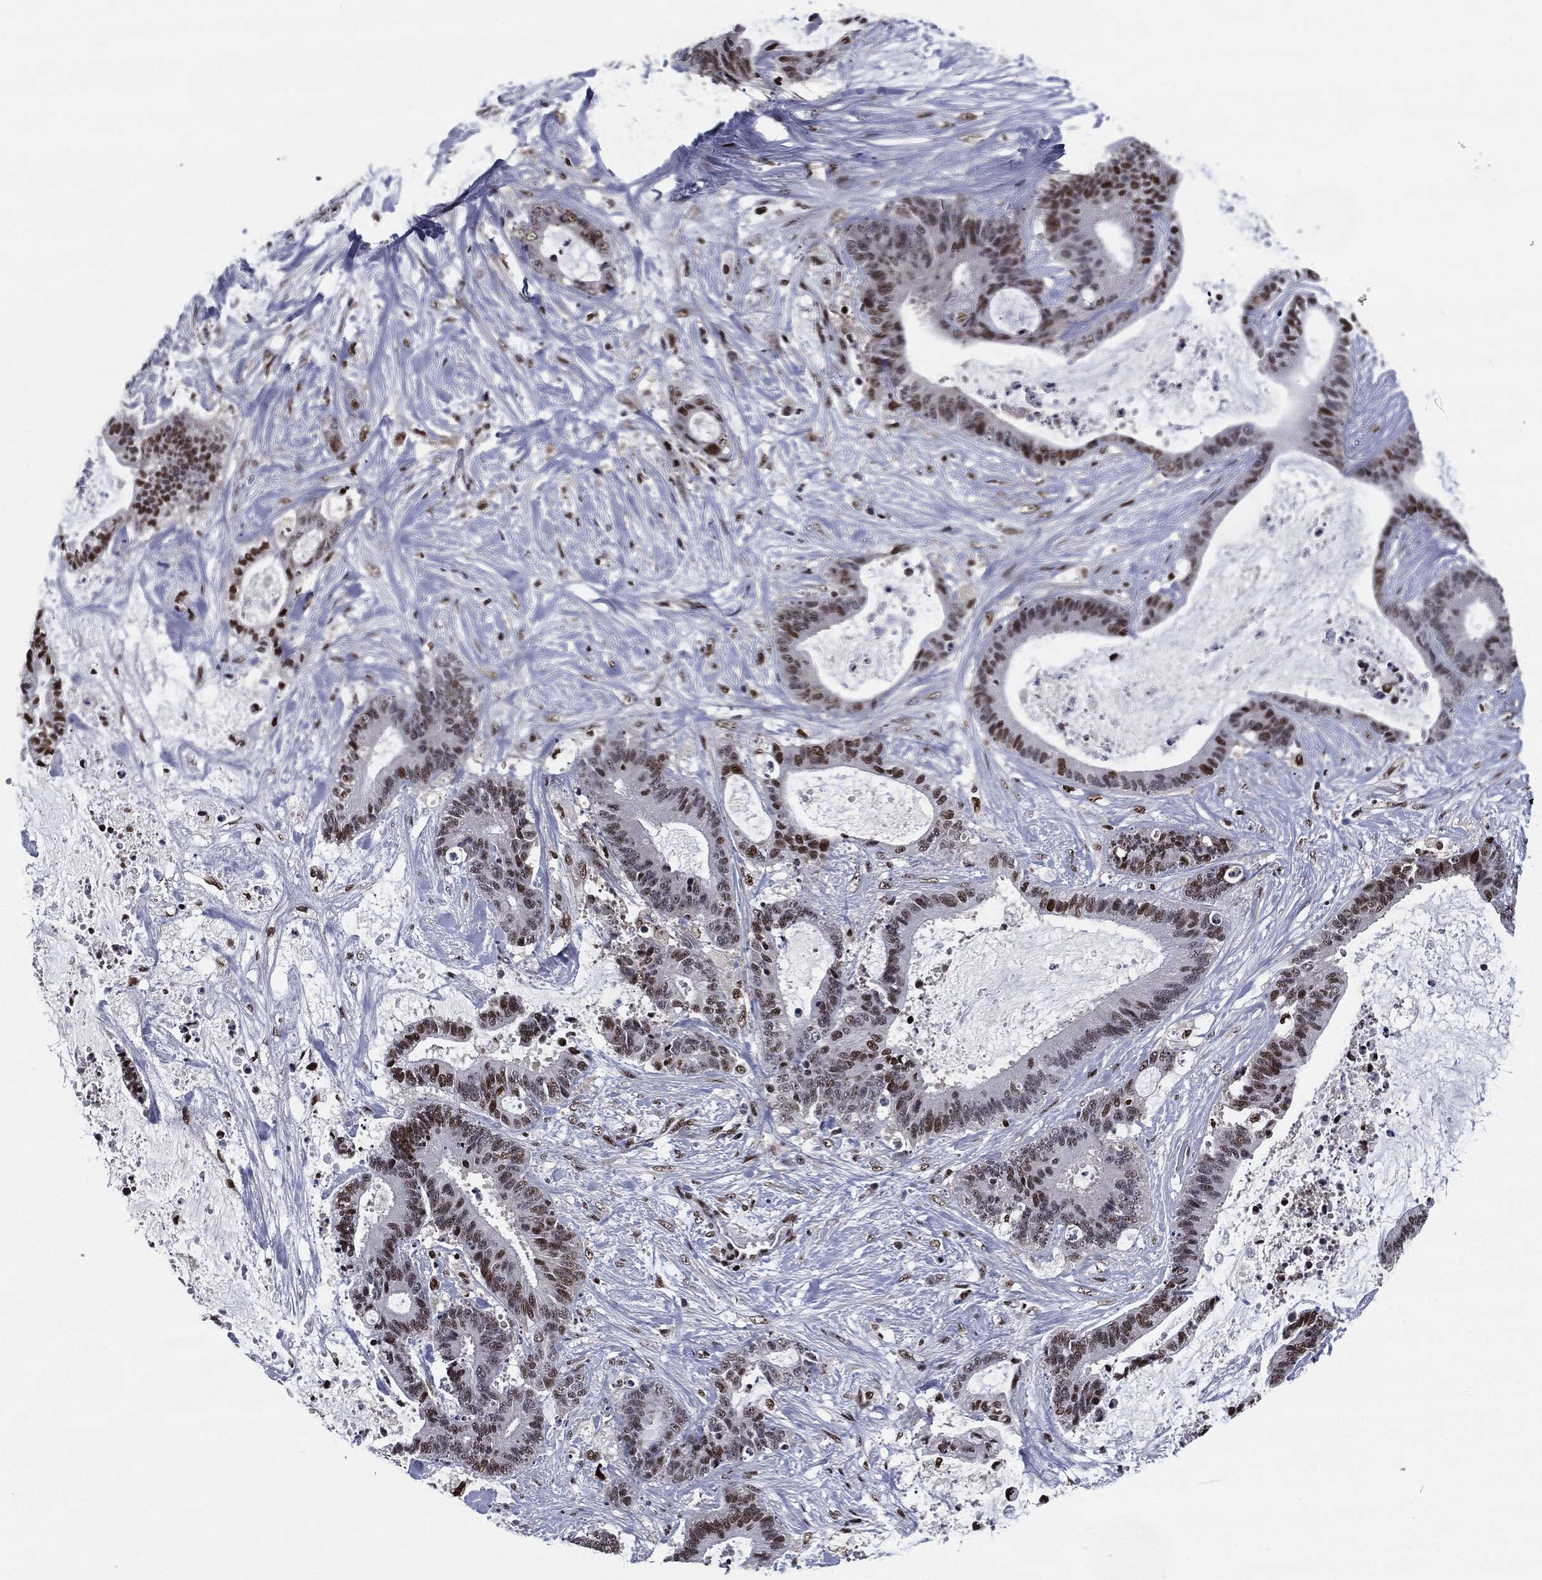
{"staining": {"intensity": "moderate", "quantity": "25%-75%", "location": "nuclear"}, "tissue": "liver cancer", "cell_type": "Tumor cells", "image_type": "cancer", "snomed": [{"axis": "morphology", "description": "Cholangiocarcinoma"}, {"axis": "topography", "description": "Liver"}], "caption": "Tumor cells demonstrate medium levels of moderate nuclear staining in about 25%-75% of cells in human cholangiocarcinoma (liver).", "gene": "JUN", "patient": {"sex": "female", "age": 73}}